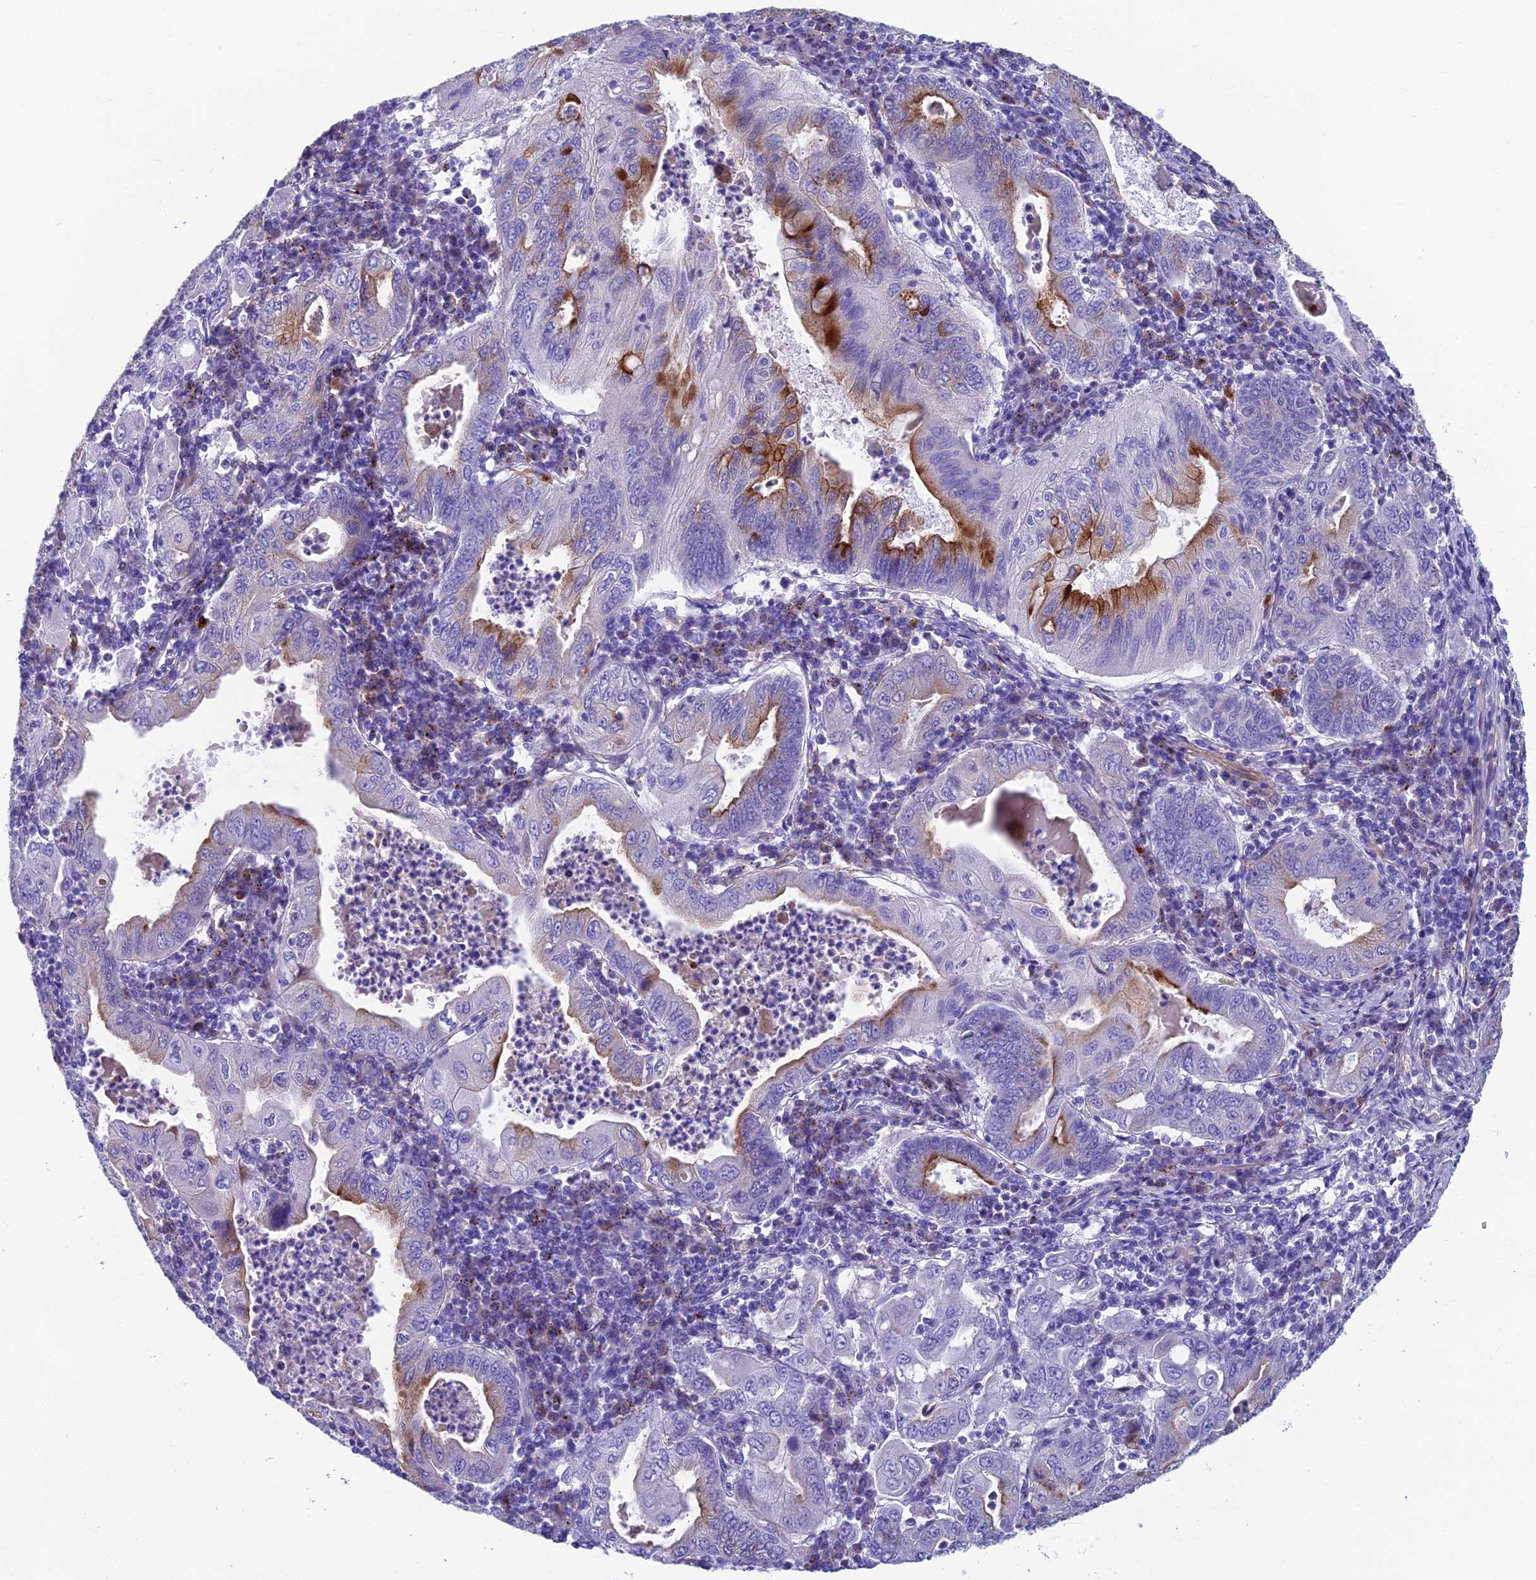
{"staining": {"intensity": "strong", "quantity": "<25%", "location": "cytoplasmic/membranous"}, "tissue": "stomach cancer", "cell_type": "Tumor cells", "image_type": "cancer", "snomed": [{"axis": "morphology", "description": "Normal tissue, NOS"}, {"axis": "morphology", "description": "Adenocarcinoma, NOS"}, {"axis": "topography", "description": "Esophagus"}, {"axis": "topography", "description": "Stomach, upper"}, {"axis": "topography", "description": "Peripheral nerve tissue"}], "caption": "Immunohistochemical staining of adenocarcinoma (stomach) displays medium levels of strong cytoplasmic/membranous protein expression in about <25% of tumor cells.", "gene": "GNG11", "patient": {"sex": "male", "age": 62}}